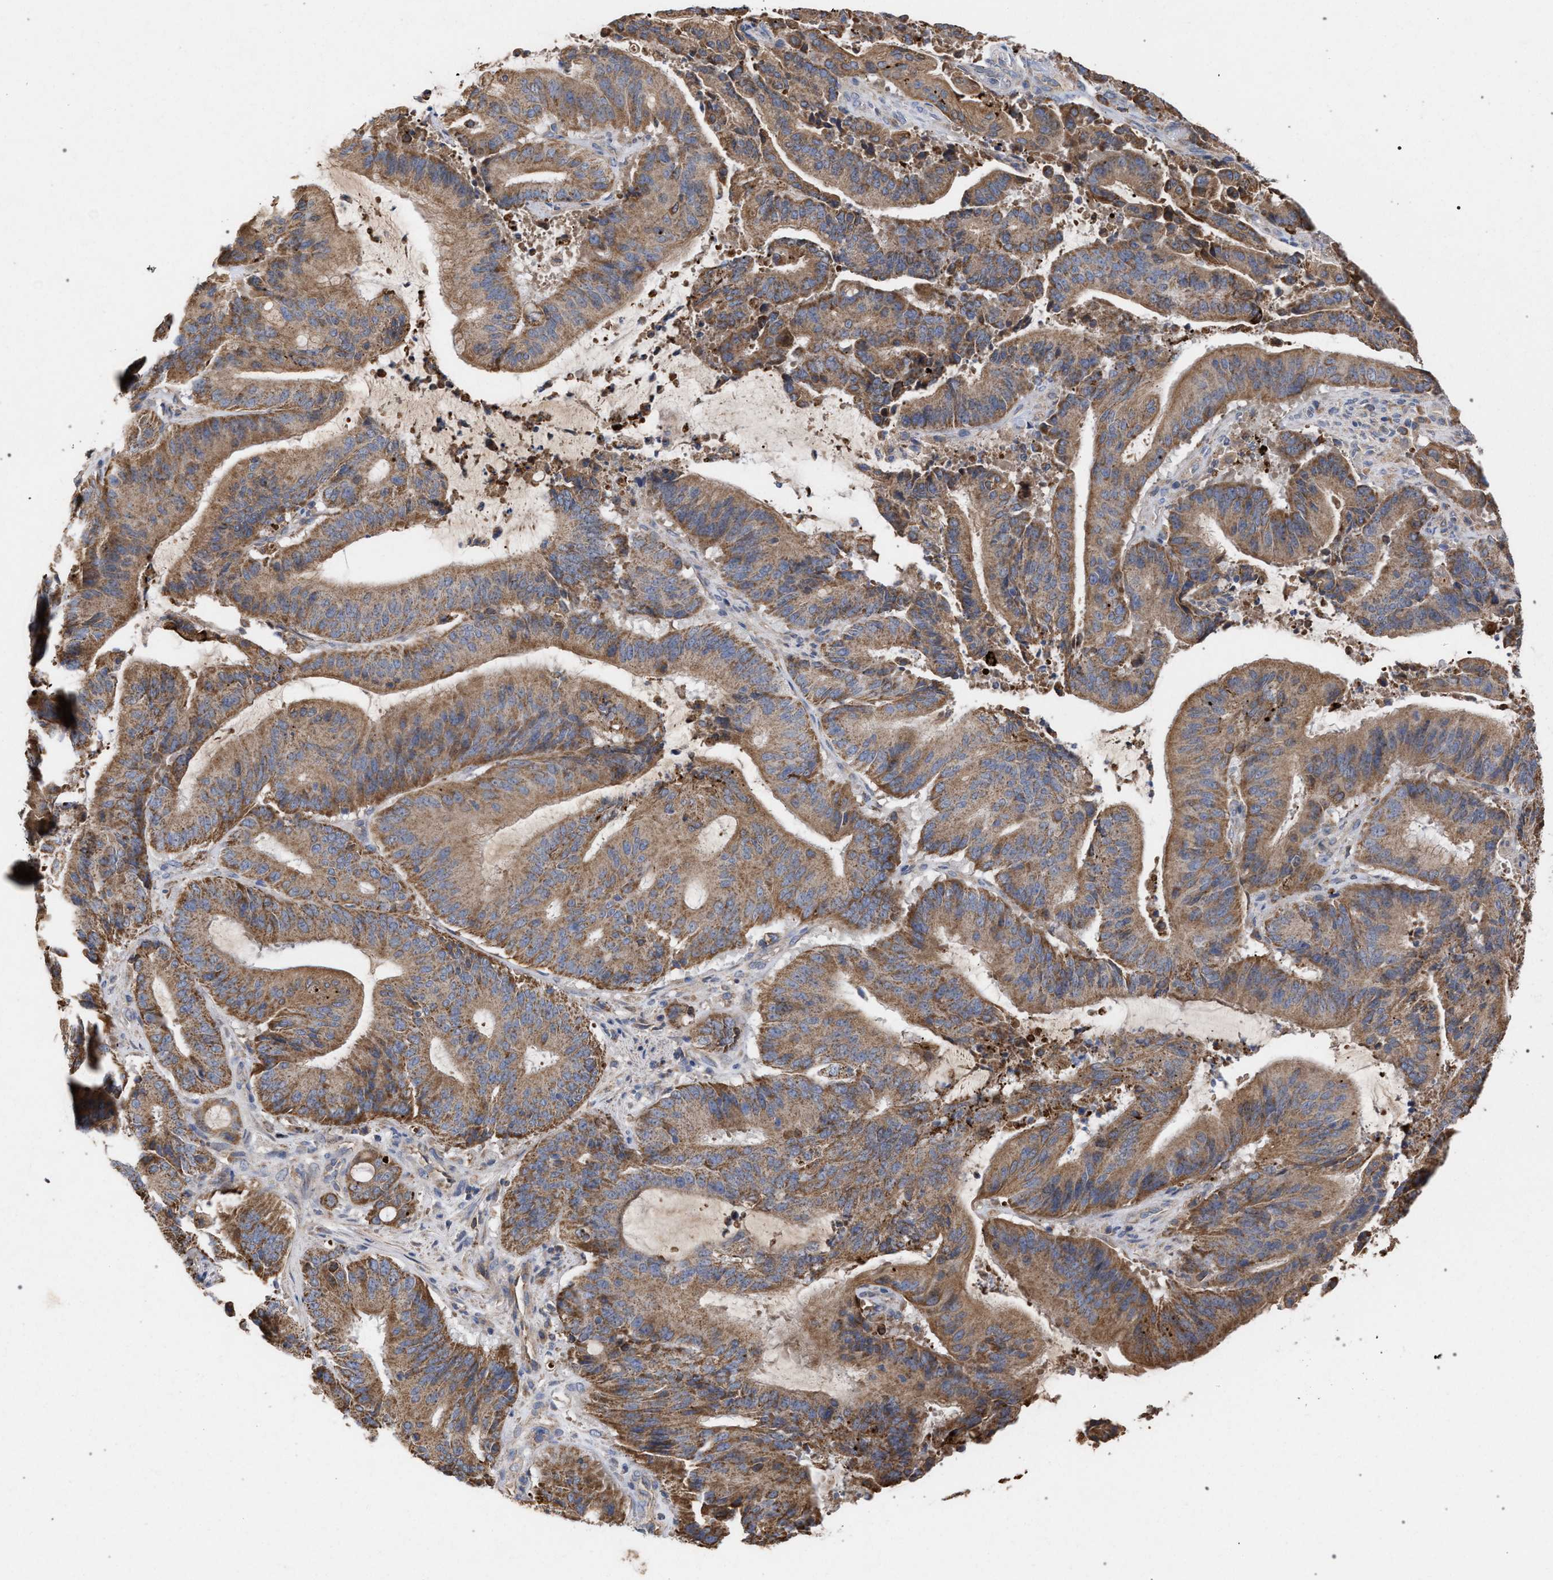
{"staining": {"intensity": "moderate", "quantity": ">75%", "location": "cytoplasmic/membranous"}, "tissue": "liver cancer", "cell_type": "Tumor cells", "image_type": "cancer", "snomed": [{"axis": "morphology", "description": "Normal tissue, NOS"}, {"axis": "morphology", "description": "Cholangiocarcinoma"}, {"axis": "topography", "description": "Liver"}, {"axis": "topography", "description": "Peripheral nerve tissue"}], "caption": "DAB immunohistochemical staining of human liver cancer reveals moderate cytoplasmic/membranous protein expression in about >75% of tumor cells. (brown staining indicates protein expression, while blue staining denotes nuclei).", "gene": "BCL2L12", "patient": {"sex": "female", "age": 73}}